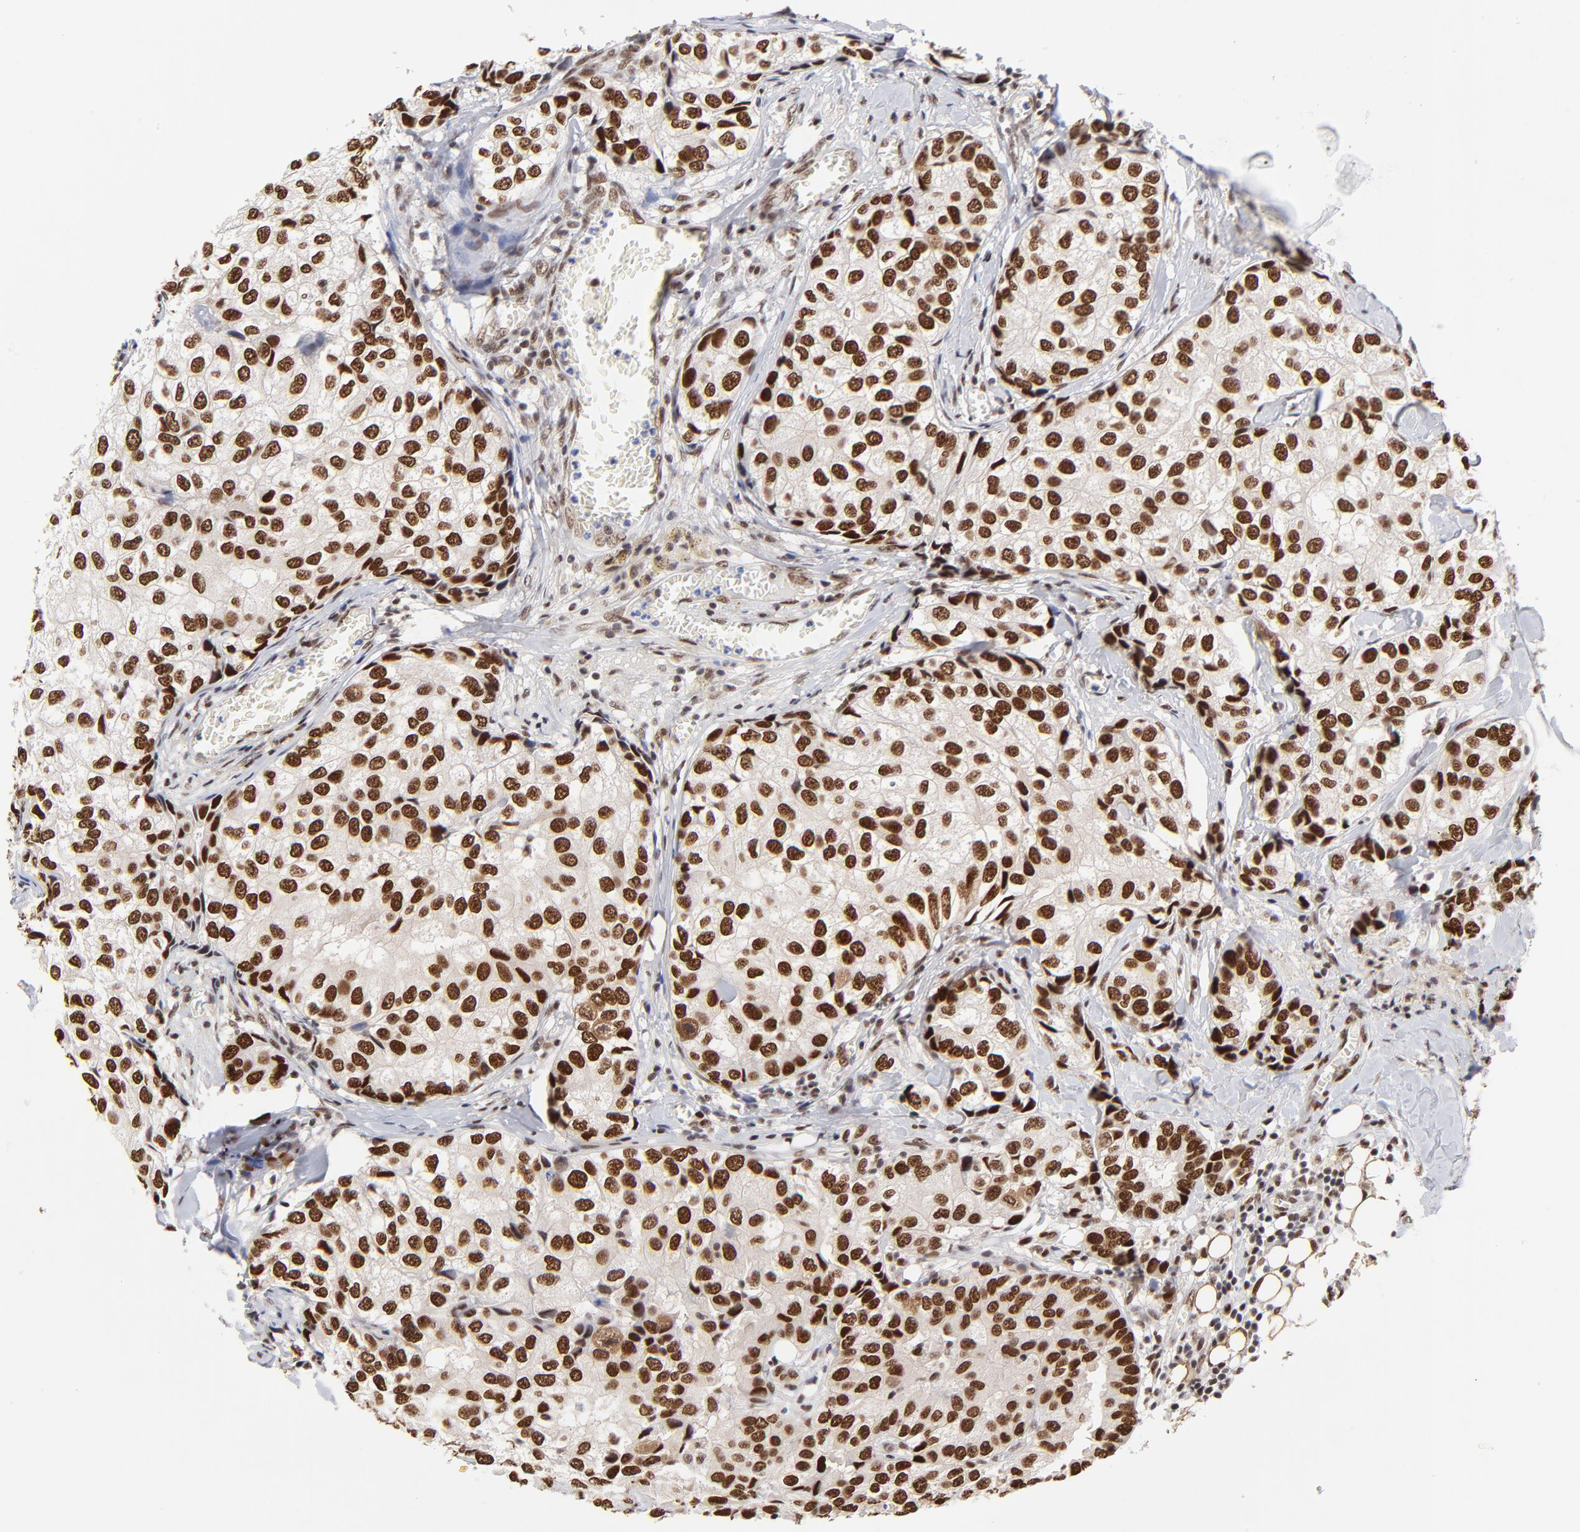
{"staining": {"intensity": "strong", "quantity": ">75%", "location": "nuclear"}, "tissue": "breast cancer", "cell_type": "Tumor cells", "image_type": "cancer", "snomed": [{"axis": "morphology", "description": "Duct carcinoma"}, {"axis": "topography", "description": "Breast"}], "caption": "This histopathology image reveals immunohistochemistry (IHC) staining of breast cancer (intraductal carcinoma), with high strong nuclear expression in about >75% of tumor cells.", "gene": "ZMYM3", "patient": {"sex": "female", "age": 68}}